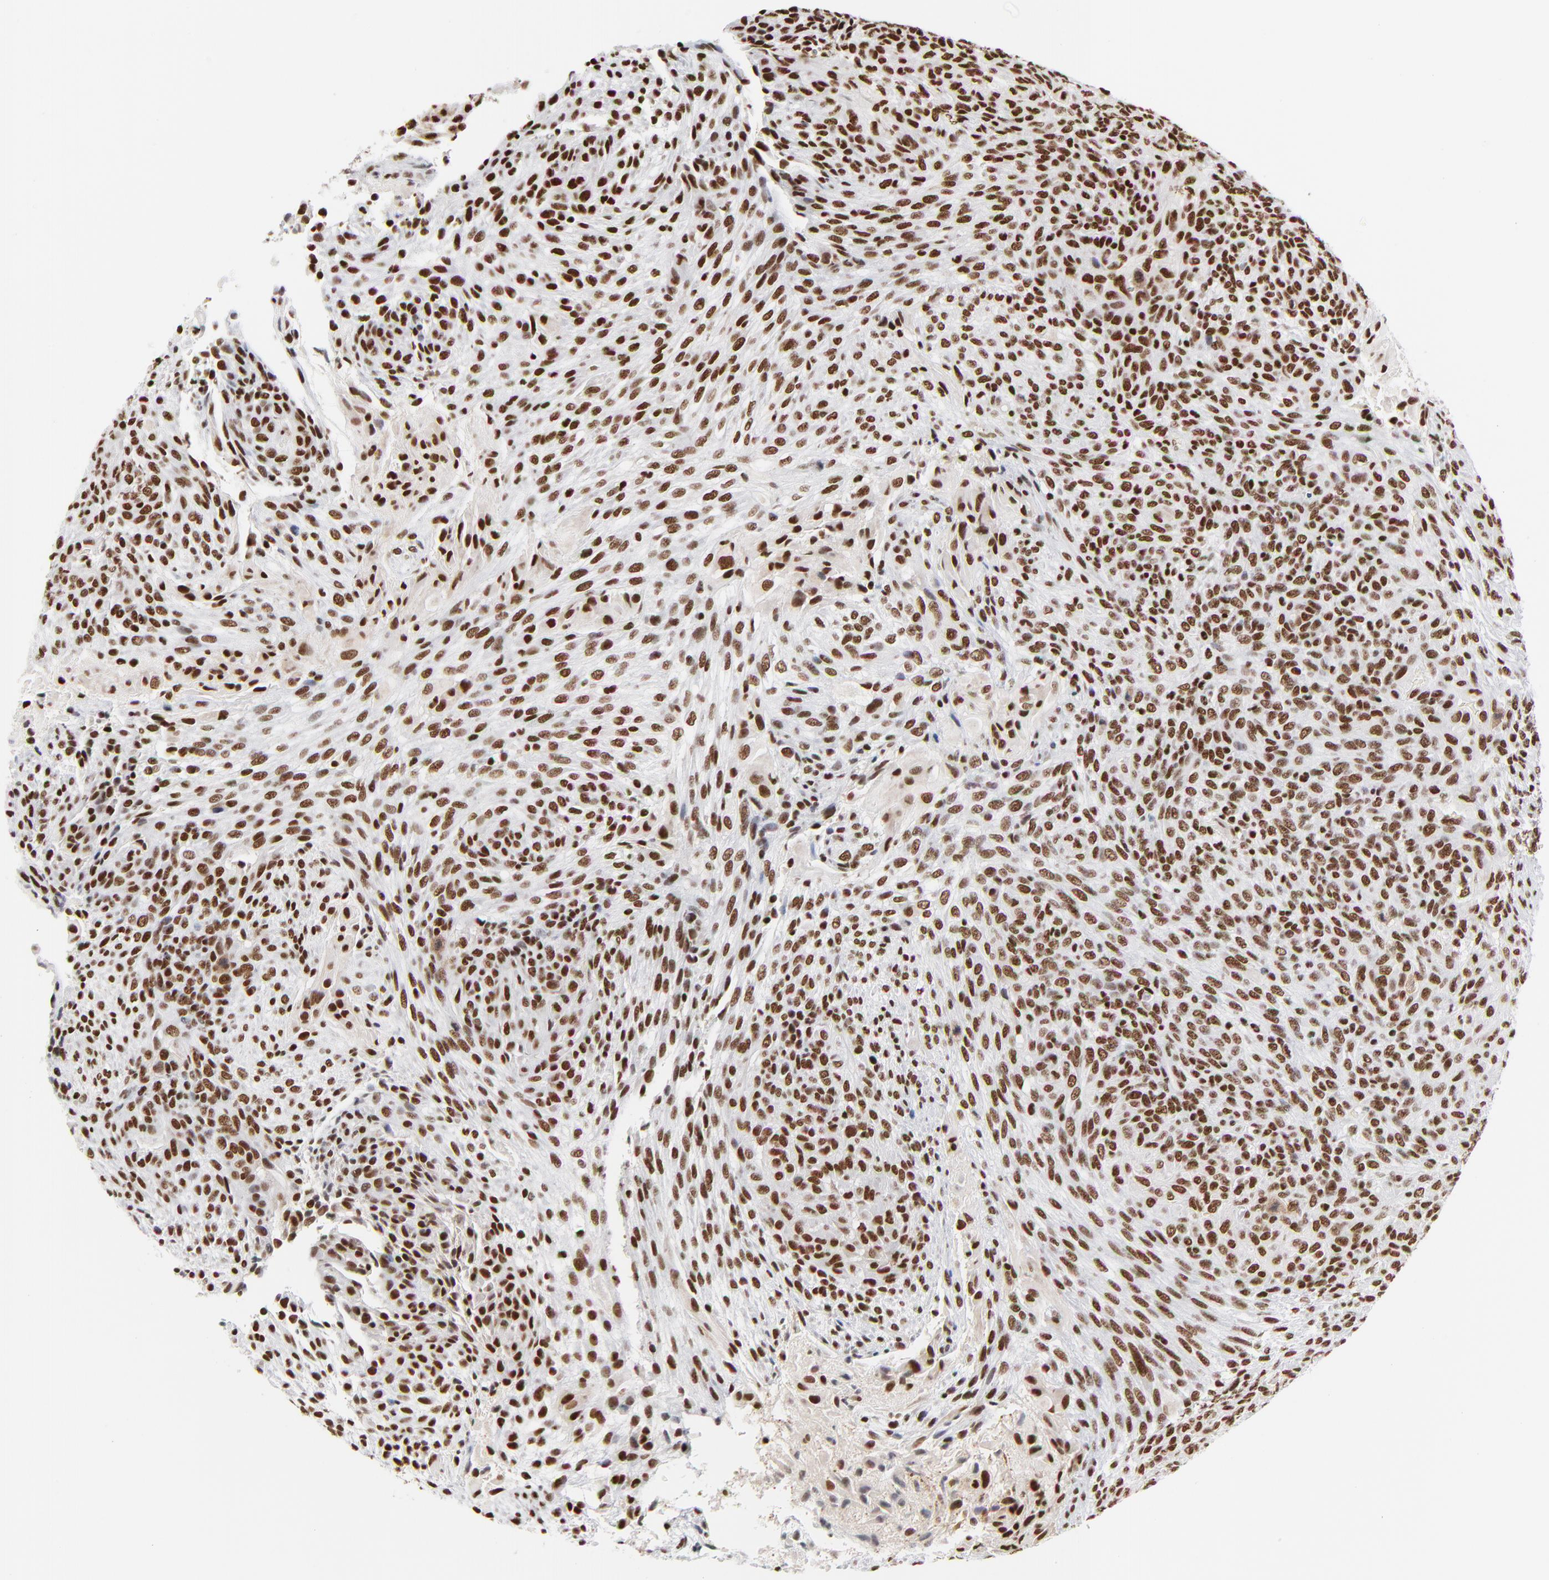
{"staining": {"intensity": "strong", "quantity": ">75%", "location": "nuclear"}, "tissue": "glioma", "cell_type": "Tumor cells", "image_type": "cancer", "snomed": [{"axis": "morphology", "description": "Glioma, malignant, High grade"}, {"axis": "topography", "description": "Cerebral cortex"}], "caption": "Immunohistochemistry histopathology image of neoplastic tissue: glioma stained using immunohistochemistry exhibits high levels of strong protein expression localized specifically in the nuclear of tumor cells, appearing as a nuclear brown color.", "gene": "CREB1", "patient": {"sex": "female", "age": 55}}